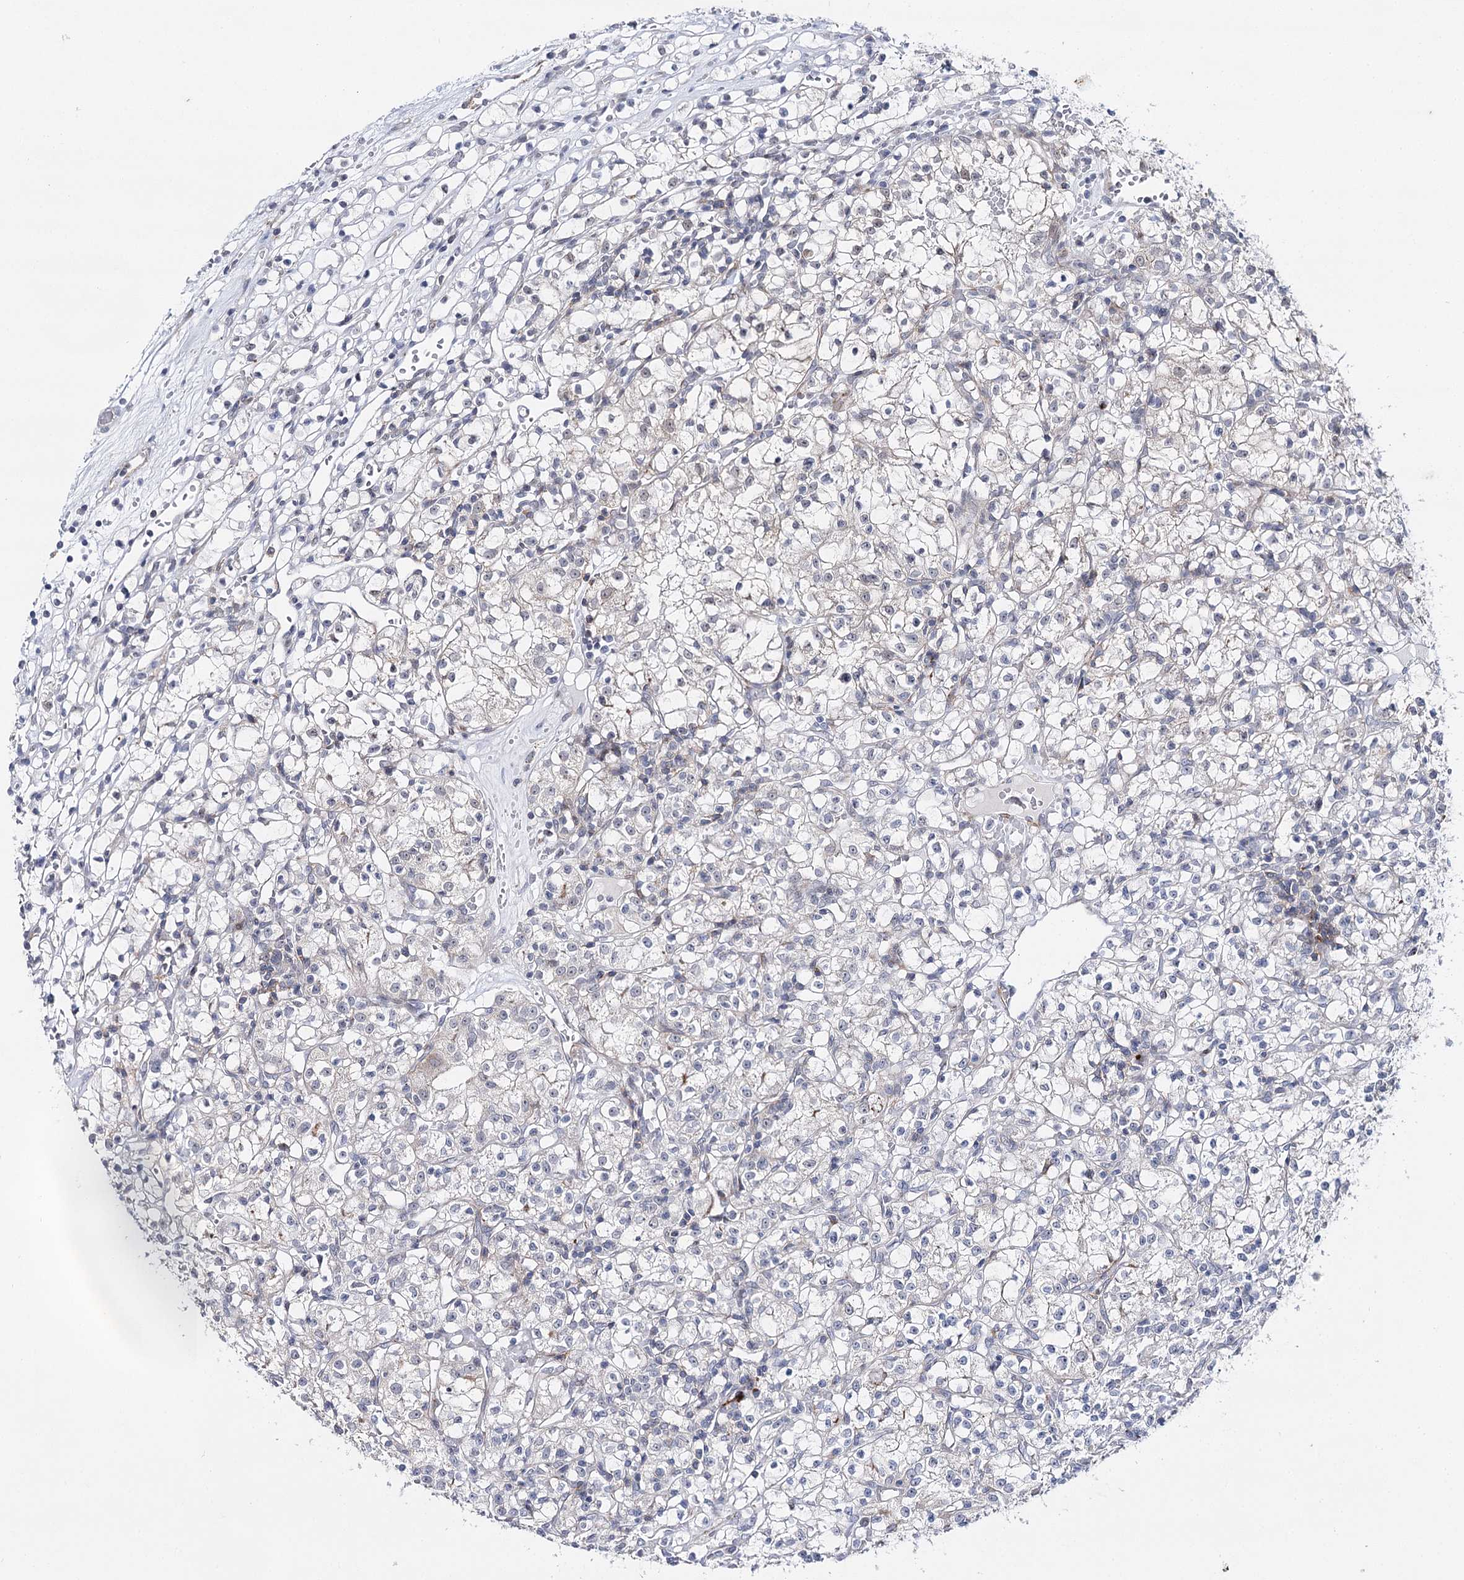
{"staining": {"intensity": "negative", "quantity": "none", "location": "none"}, "tissue": "renal cancer", "cell_type": "Tumor cells", "image_type": "cancer", "snomed": [{"axis": "morphology", "description": "Adenocarcinoma, NOS"}, {"axis": "topography", "description": "Kidney"}], "caption": "The micrograph exhibits no significant positivity in tumor cells of renal cancer (adenocarcinoma).", "gene": "AGXT2", "patient": {"sex": "female", "age": 59}}